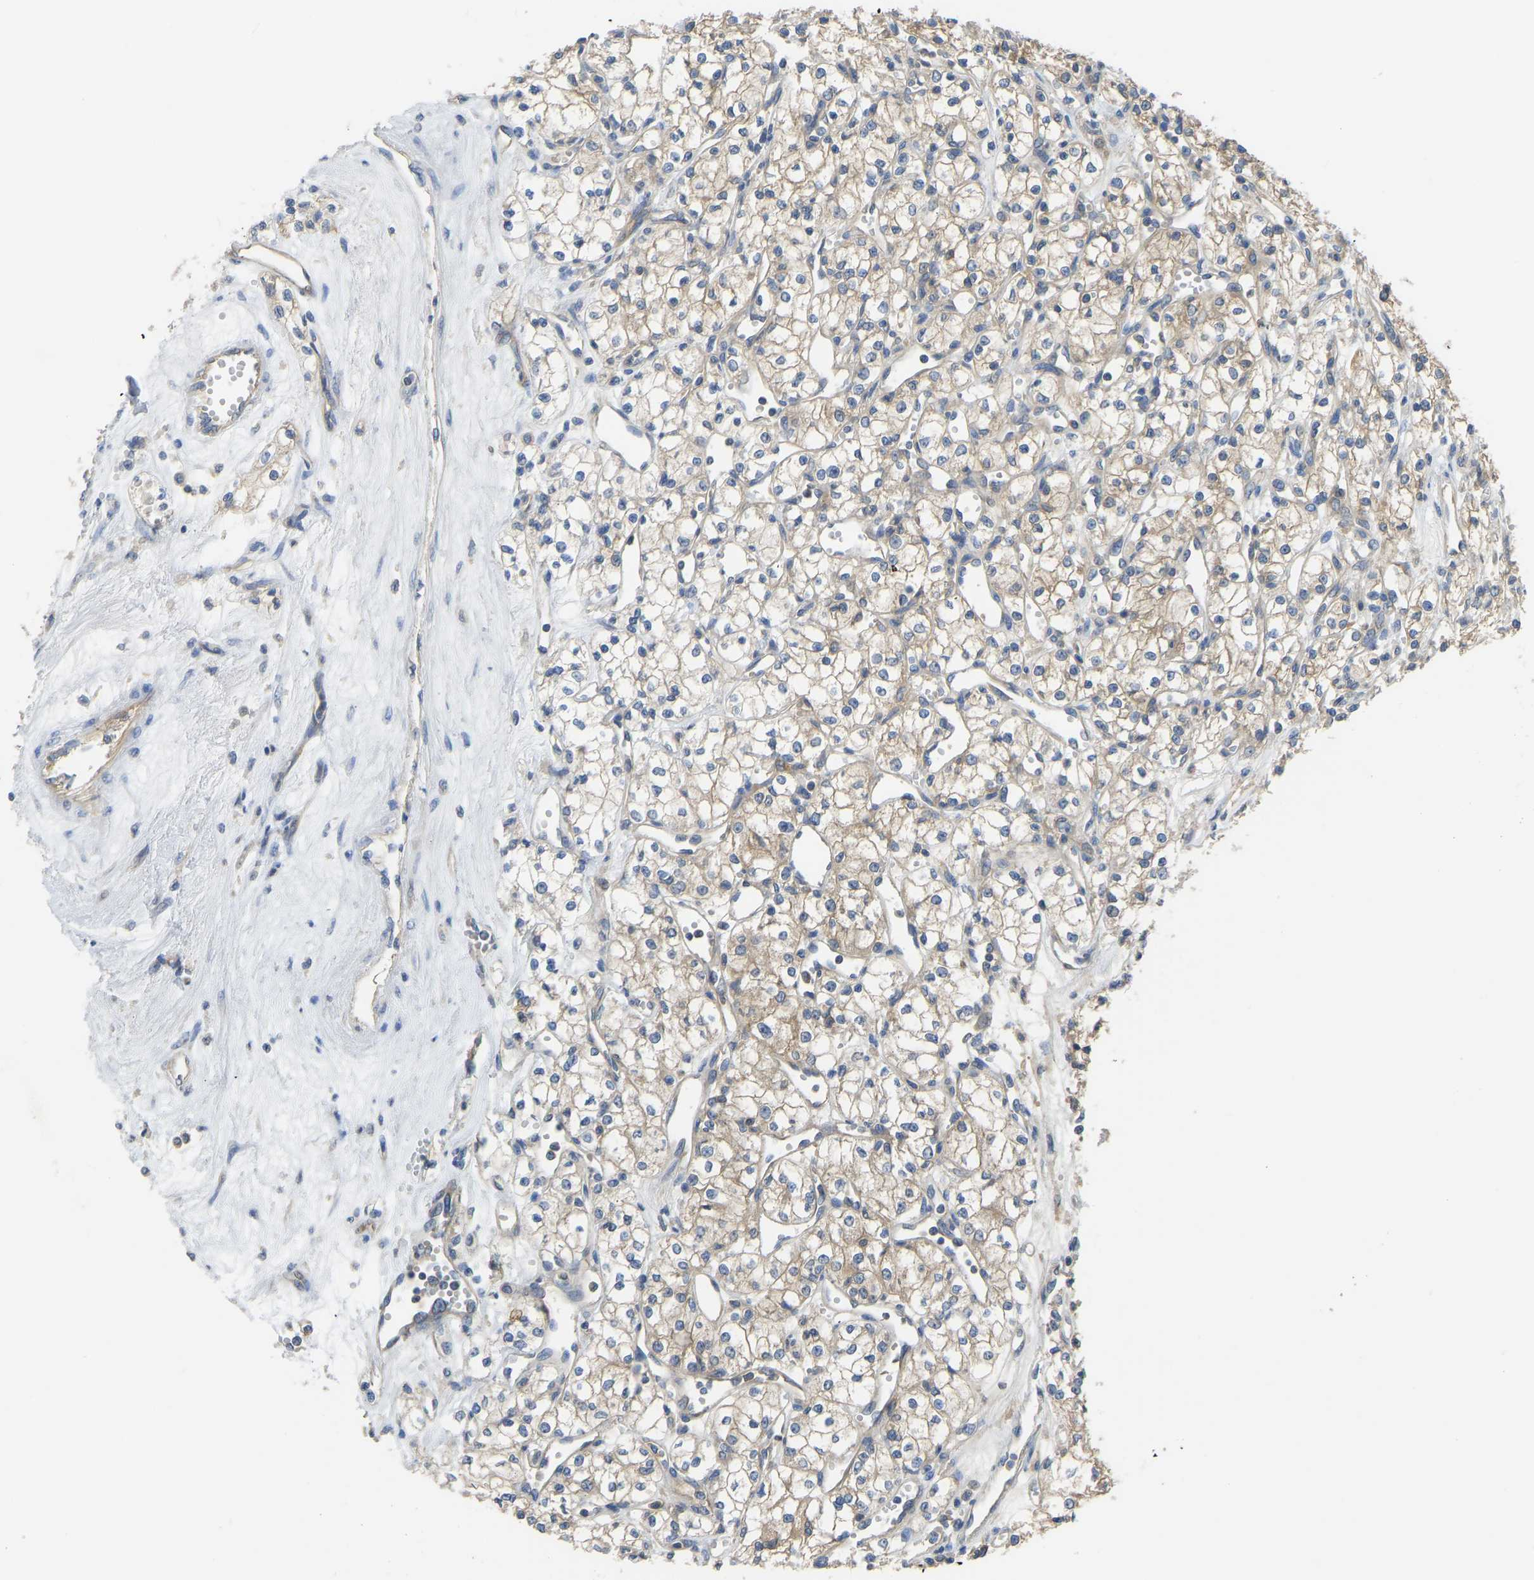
{"staining": {"intensity": "weak", "quantity": ">75%", "location": "cytoplasmic/membranous"}, "tissue": "renal cancer", "cell_type": "Tumor cells", "image_type": "cancer", "snomed": [{"axis": "morphology", "description": "Adenocarcinoma, NOS"}, {"axis": "topography", "description": "Kidney"}], "caption": "A low amount of weak cytoplasmic/membranous positivity is present in approximately >75% of tumor cells in renal cancer (adenocarcinoma) tissue.", "gene": "PPP3CA", "patient": {"sex": "male", "age": 59}}